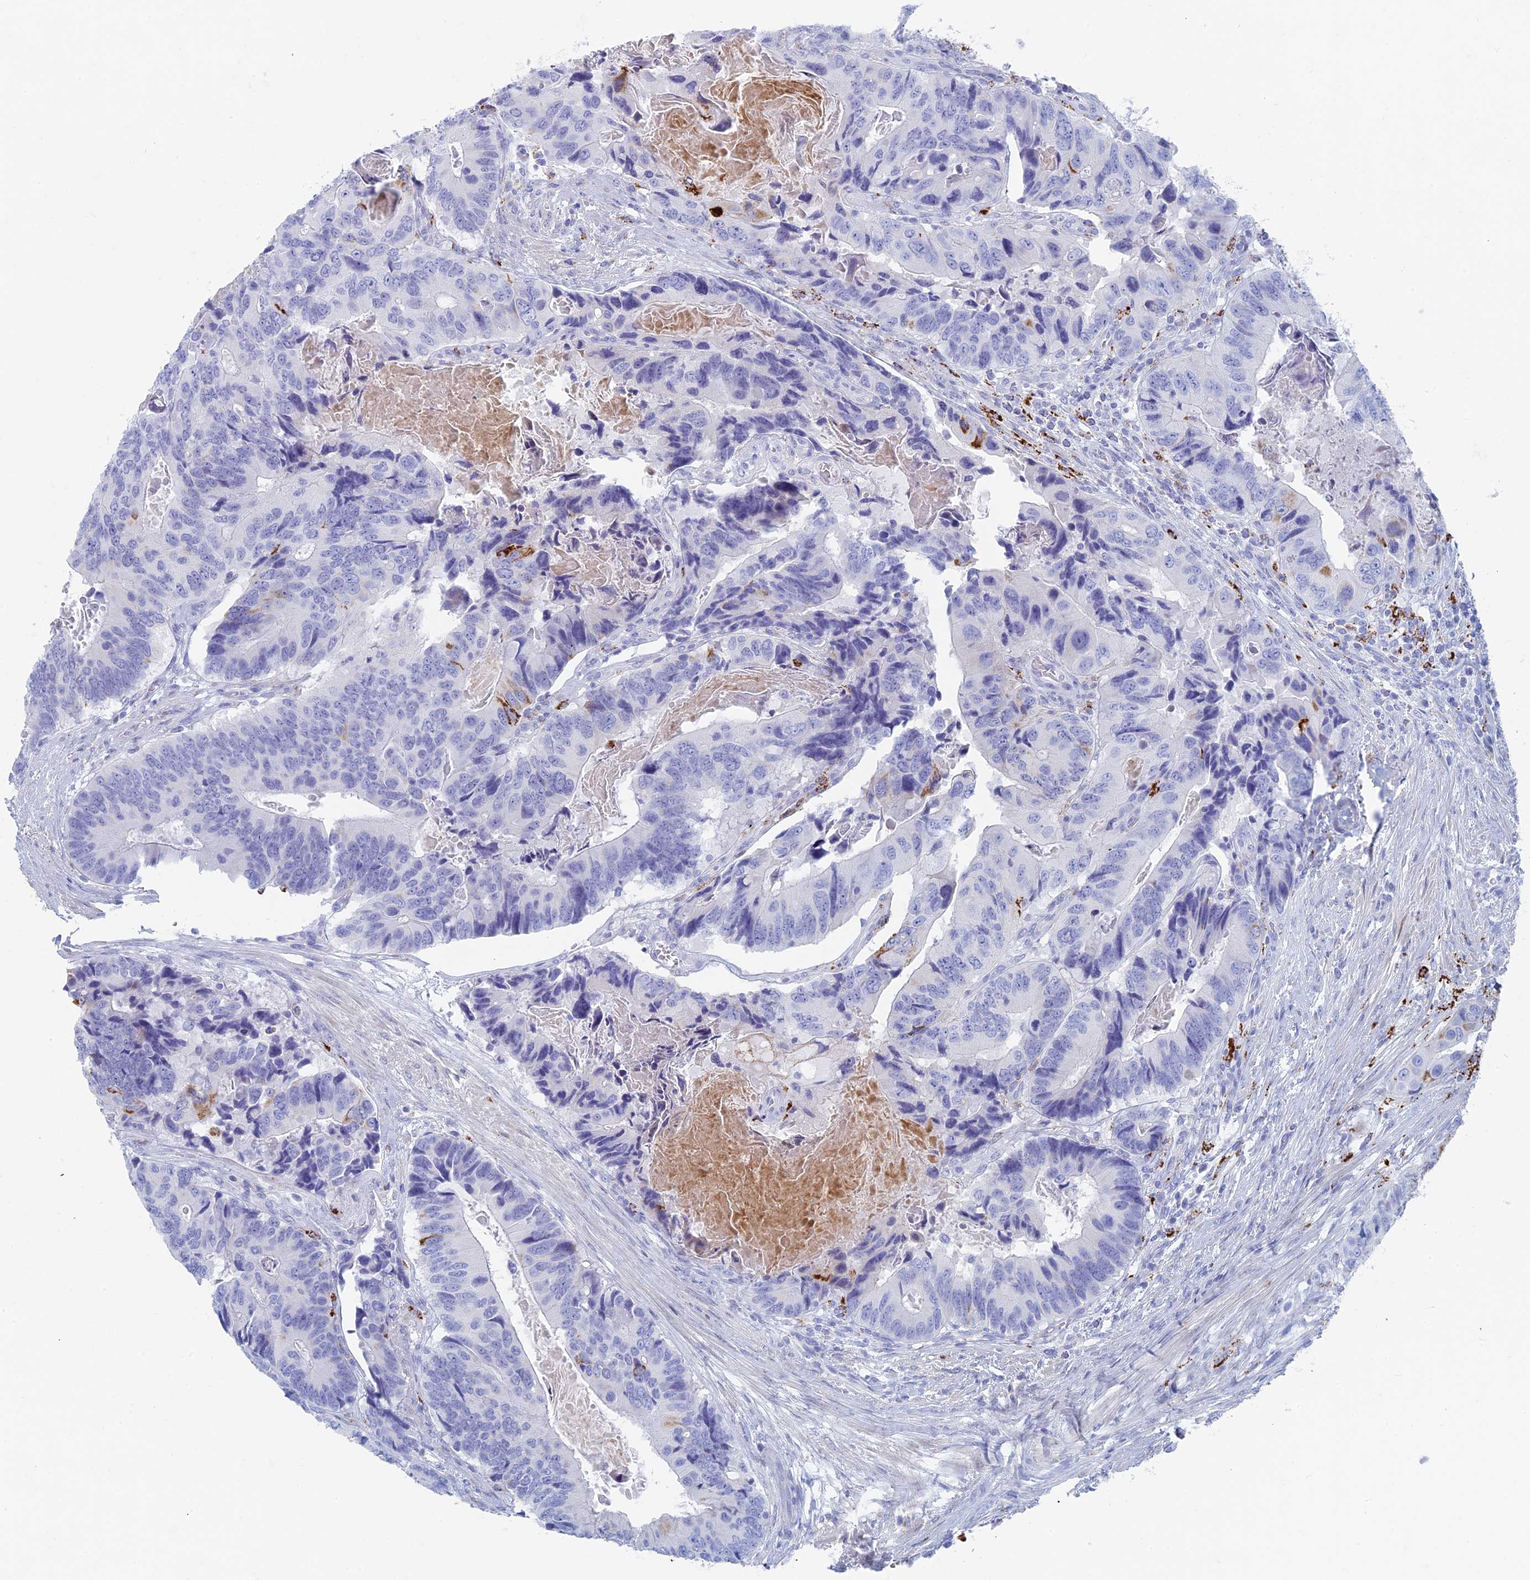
{"staining": {"intensity": "negative", "quantity": "none", "location": "none"}, "tissue": "colorectal cancer", "cell_type": "Tumor cells", "image_type": "cancer", "snomed": [{"axis": "morphology", "description": "Adenocarcinoma, NOS"}, {"axis": "topography", "description": "Colon"}], "caption": "The IHC histopathology image has no significant expression in tumor cells of colorectal adenocarcinoma tissue.", "gene": "ALMS1", "patient": {"sex": "male", "age": 84}}